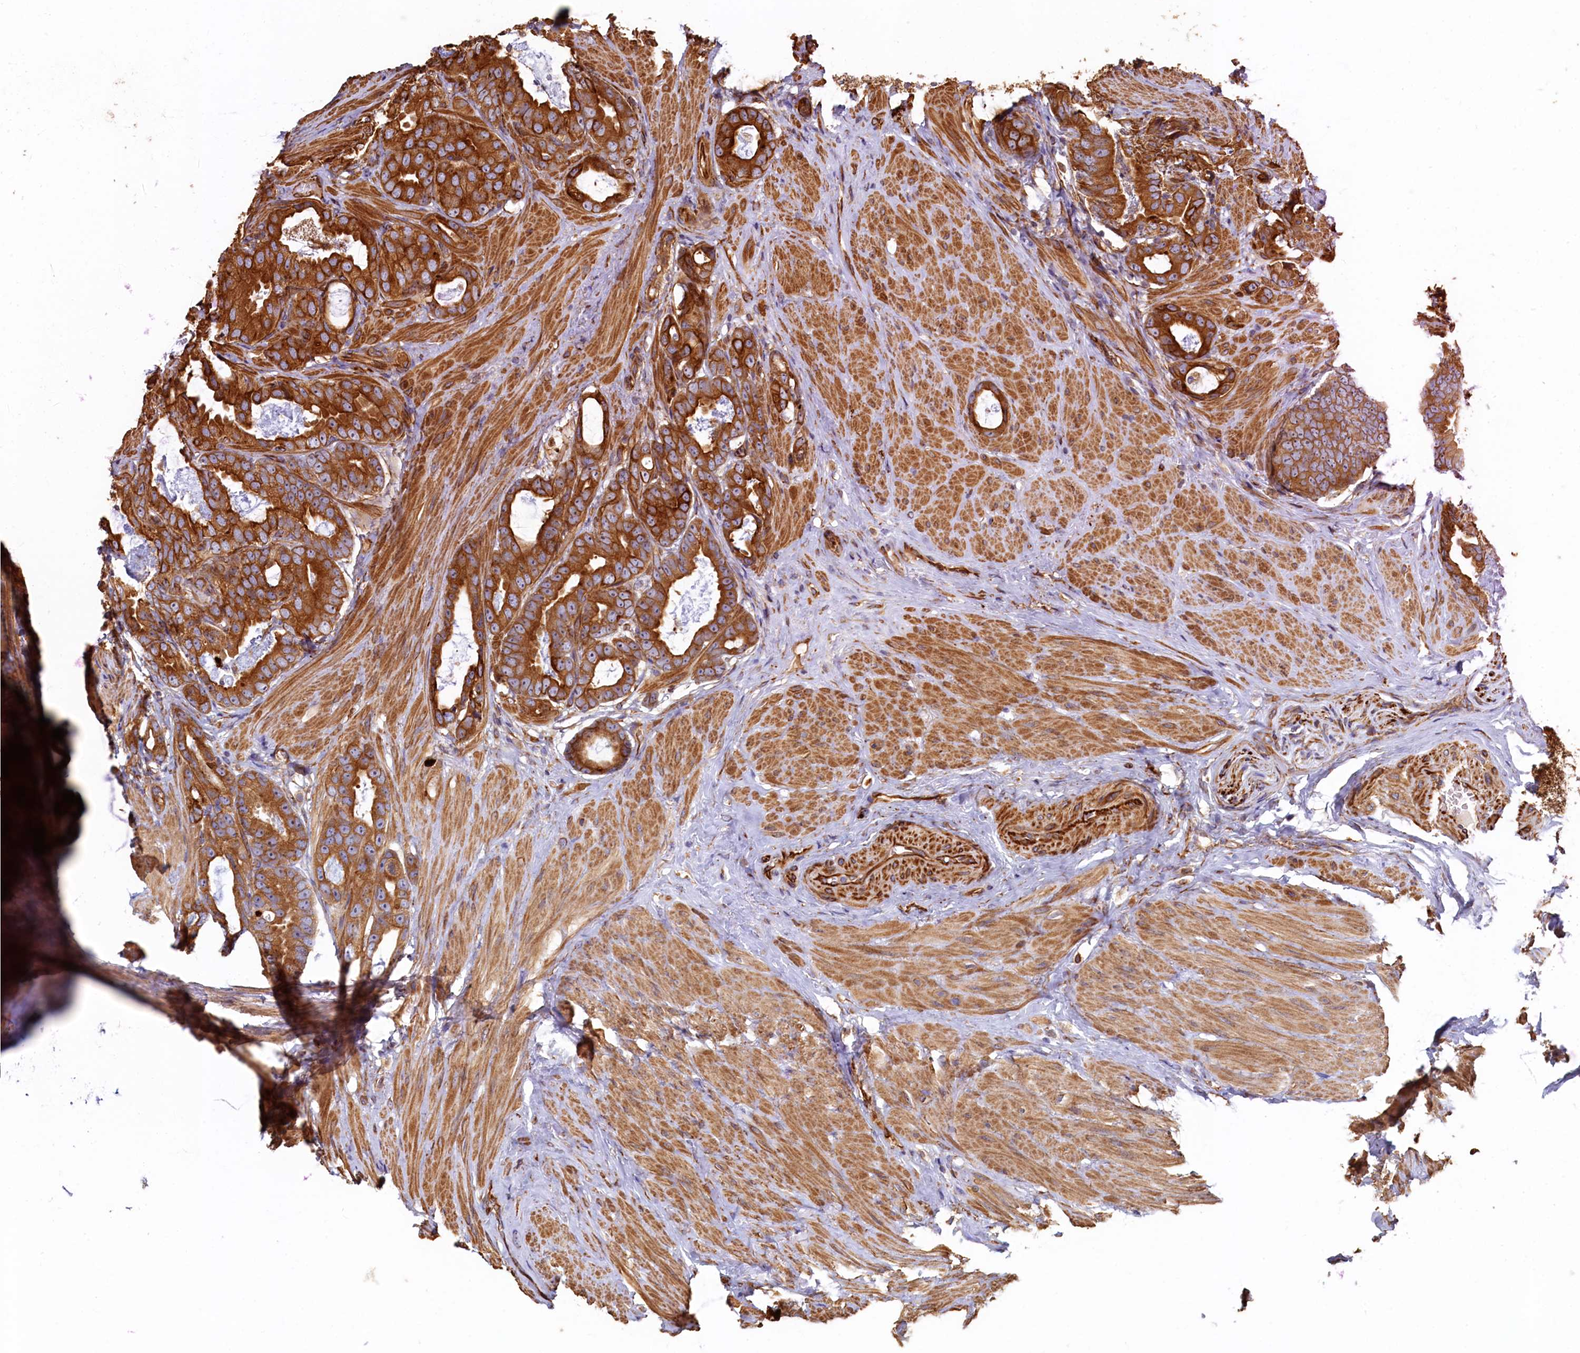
{"staining": {"intensity": "strong", "quantity": ">75%", "location": "cytoplasmic/membranous"}, "tissue": "prostate cancer", "cell_type": "Tumor cells", "image_type": "cancer", "snomed": [{"axis": "morphology", "description": "Adenocarcinoma, Low grade"}, {"axis": "topography", "description": "Prostate"}], "caption": "Approximately >75% of tumor cells in human adenocarcinoma (low-grade) (prostate) reveal strong cytoplasmic/membranous protein expression as visualized by brown immunohistochemical staining.", "gene": "LRRC57", "patient": {"sex": "male", "age": 71}}